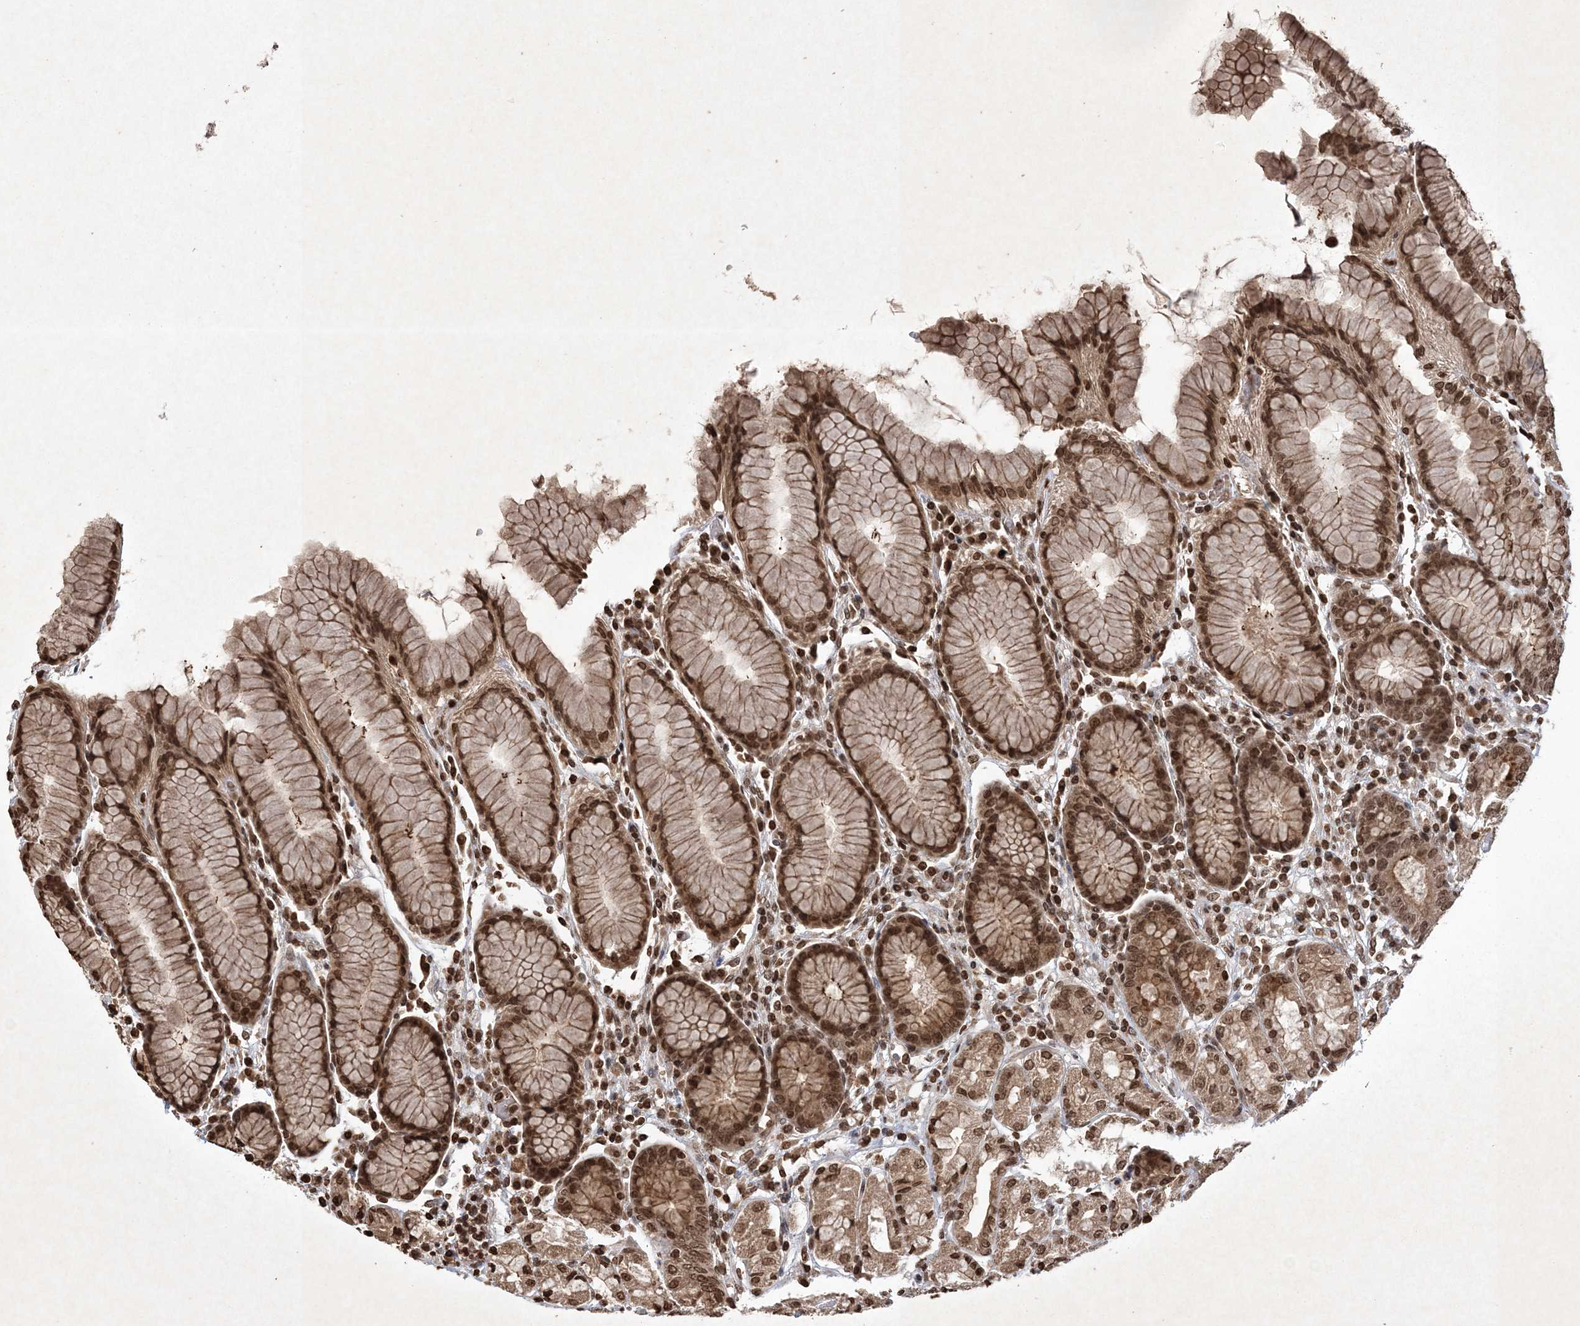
{"staining": {"intensity": "moderate", "quantity": ">75%", "location": "cytoplasmic/membranous,nuclear"}, "tissue": "stomach", "cell_type": "Glandular cells", "image_type": "normal", "snomed": [{"axis": "morphology", "description": "Normal tissue, NOS"}, {"axis": "topography", "description": "Stomach, lower"}], "caption": "Immunohistochemical staining of unremarkable human stomach exhibits moderate cytoplasmic/membranous,nuclear protein positivity in approximately >75% of glandular cells. (DAB (3,3'-diaminobenzidine) IHC, brown staining for protein, blue staining for nuclei).", "gene": "NEDD9", "patient": {"sex": "female", "age": 56}}